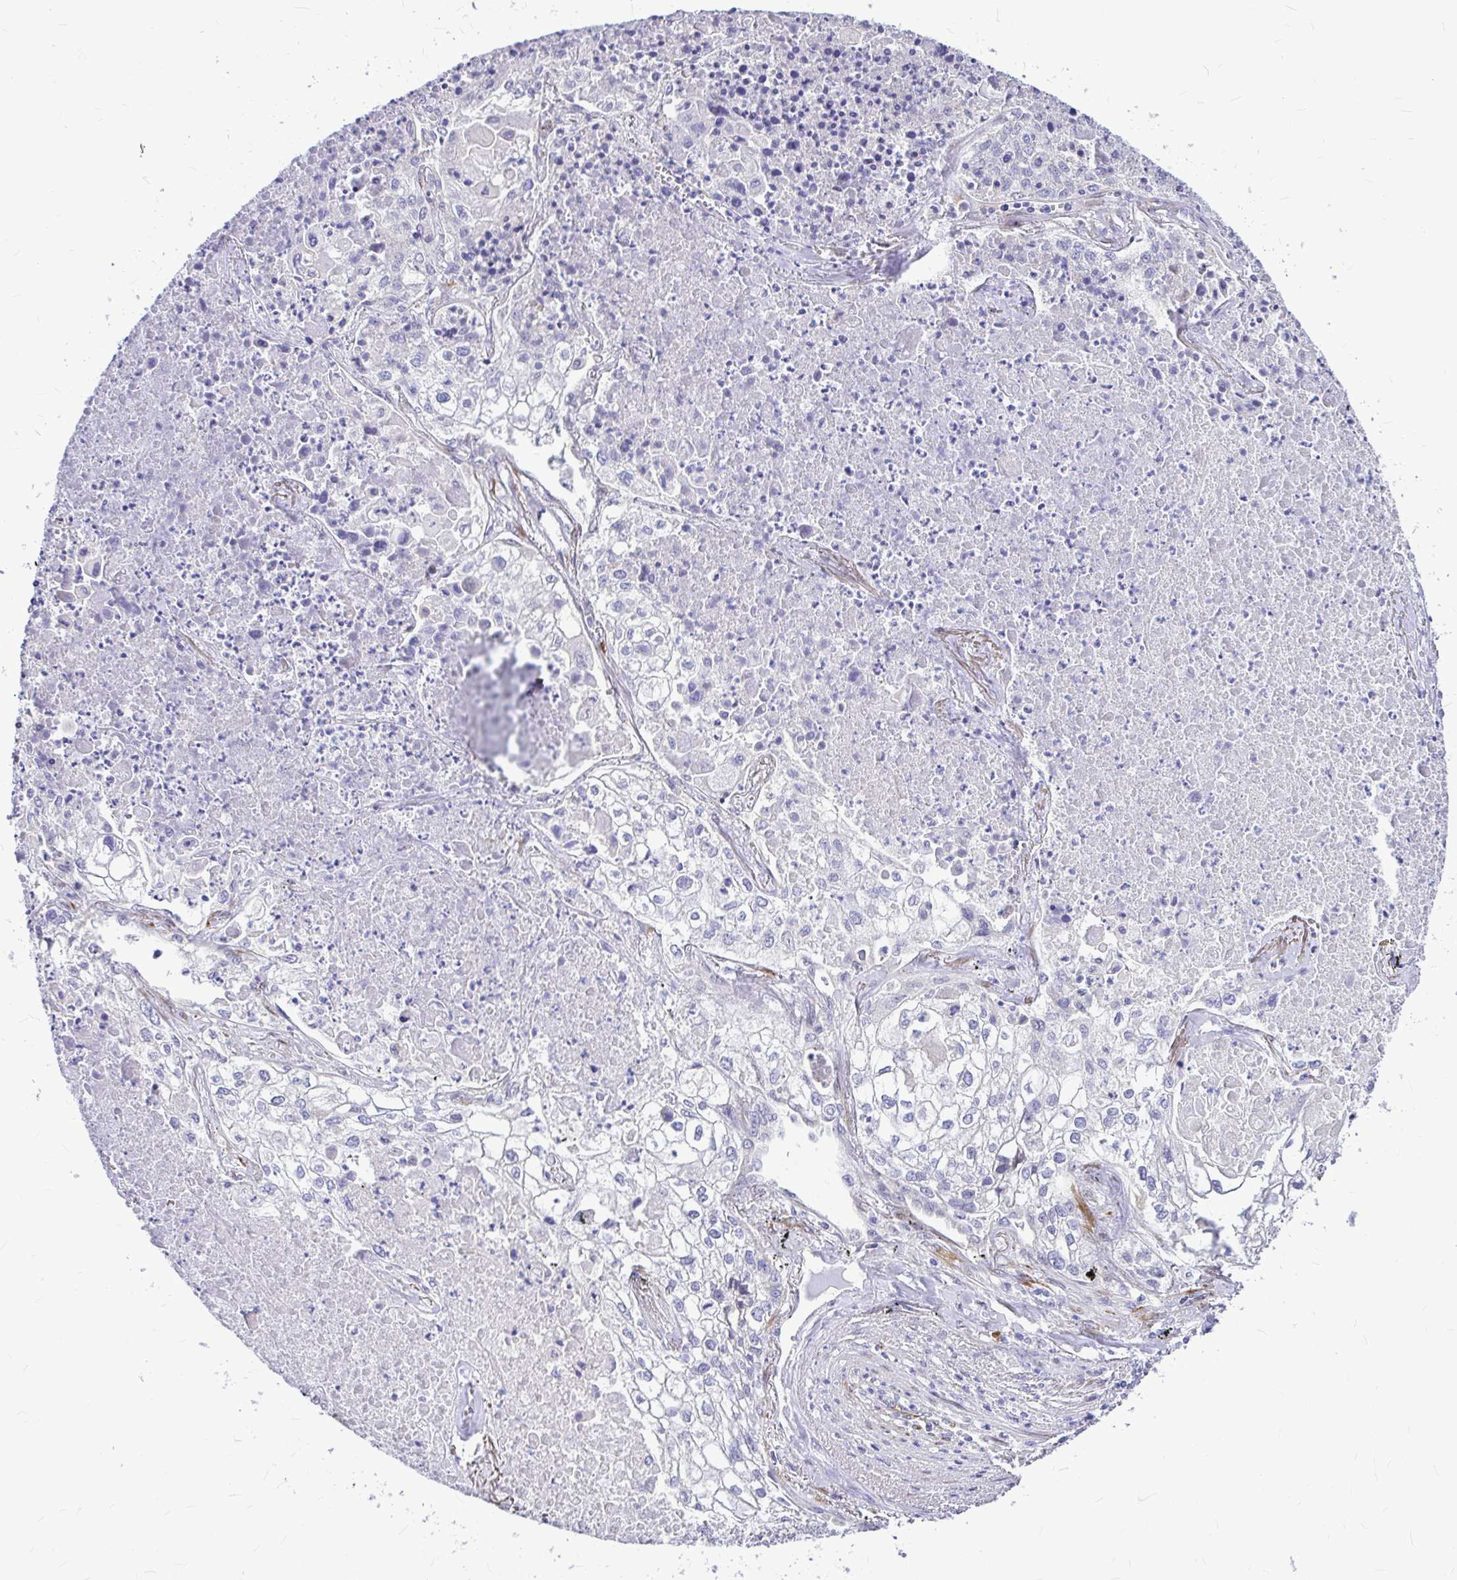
{"staining": {"intensity": "negative", "quantity": "none", "location": "none"}, "tissue": "lung cancer", "cell_type": "Tumor cells", "image_type": "cancer", "snomed": [{"axis": "morphology", "description": "Squamous cell carcinoma, NOS"}, {"axis": "topography", "description": "Lung"}], "caption": "High power microscopy histopathology image of an immunohistochemistry image of lung cancer, revealing no significant staining in tumor cells.", "gene": "GABBR2", "patient": {"sex": "male", "age": 74}}